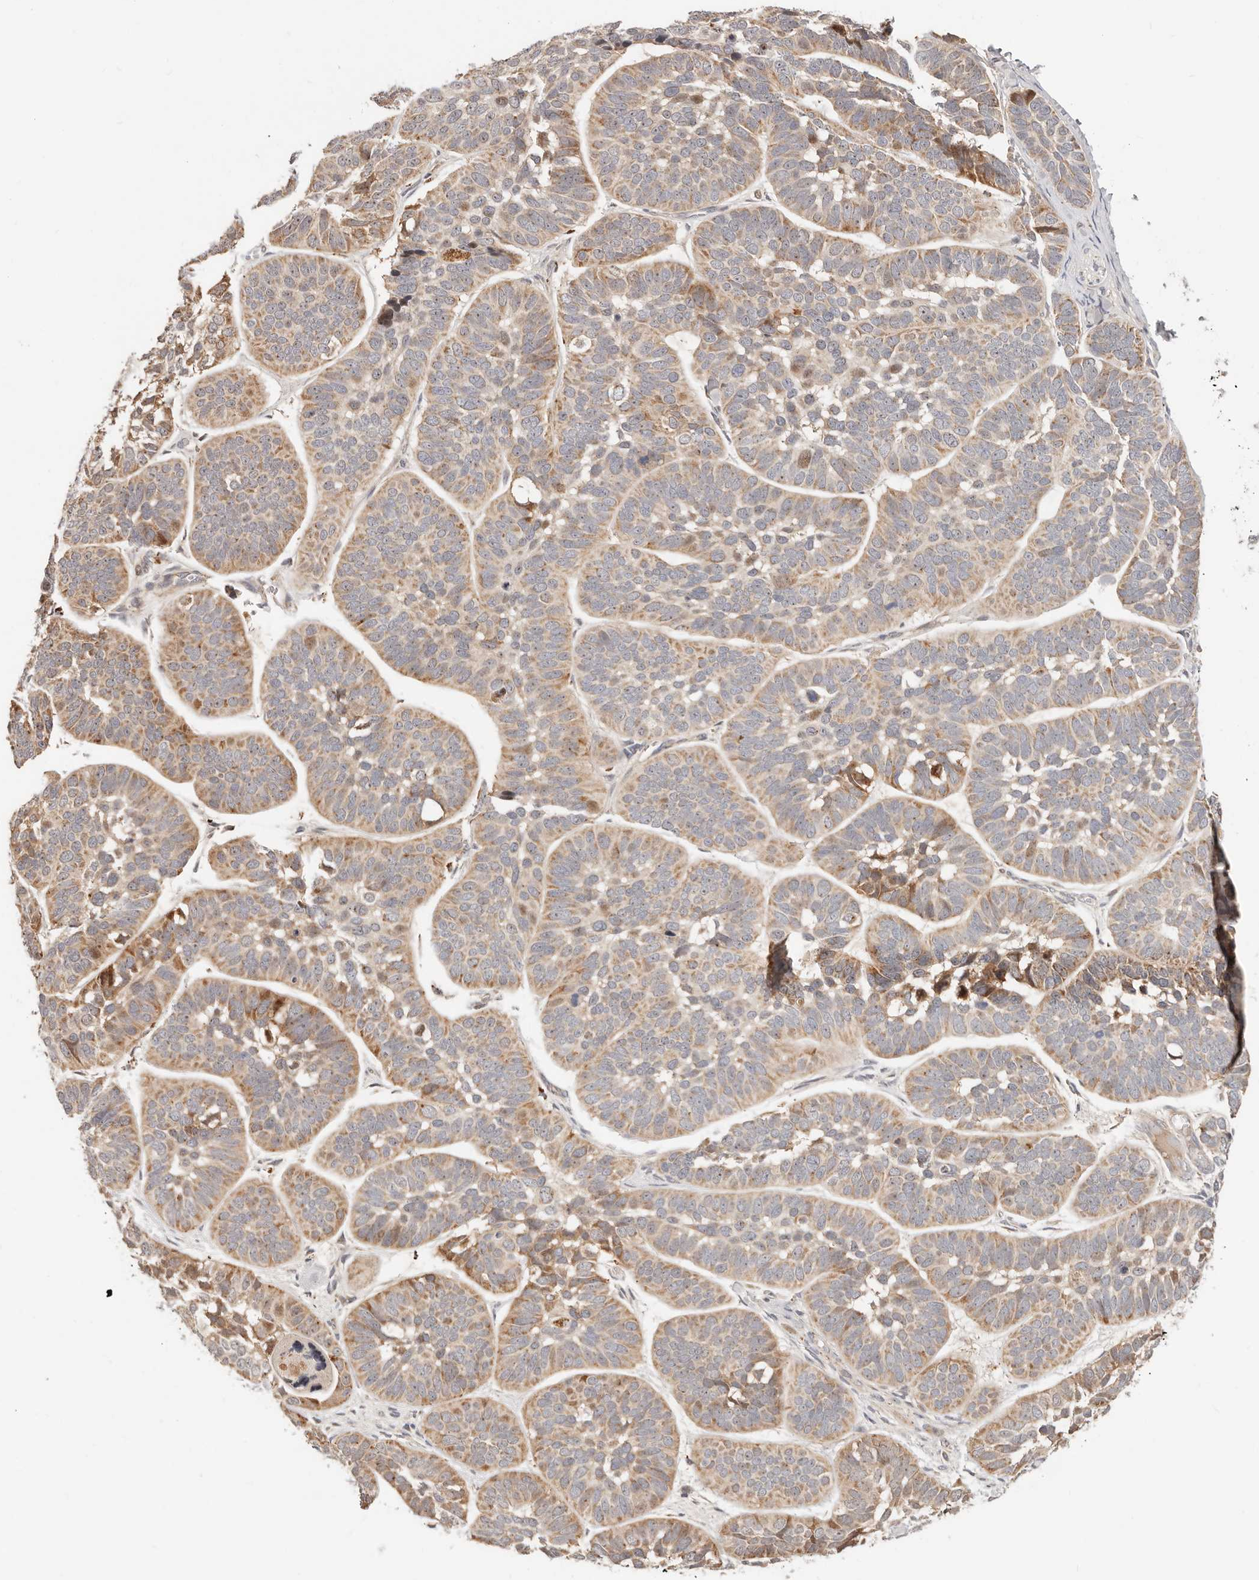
{"staining": {"intensity": "moderate", "quantity": ">75%", "location": "cytoplasmic/membranous"}, "tissue": "skin cancer", "cell_type": "Tumor cells", "image_type": "cancer", "snomed": [{"axis": "morphology", "description": "Basal cell carcinoma"}, {"axis": "topography", "description": "Skin"}], "caption": "Skin cancer (basal cell carcinoma) tissue demonstrates moderate cytoplasmic/membranous expression in about >75% of tumor cells, visualized by immunohistochemistry.", "gene": "ZRANB1", "patient": {"sex": "male", "age": 62}}